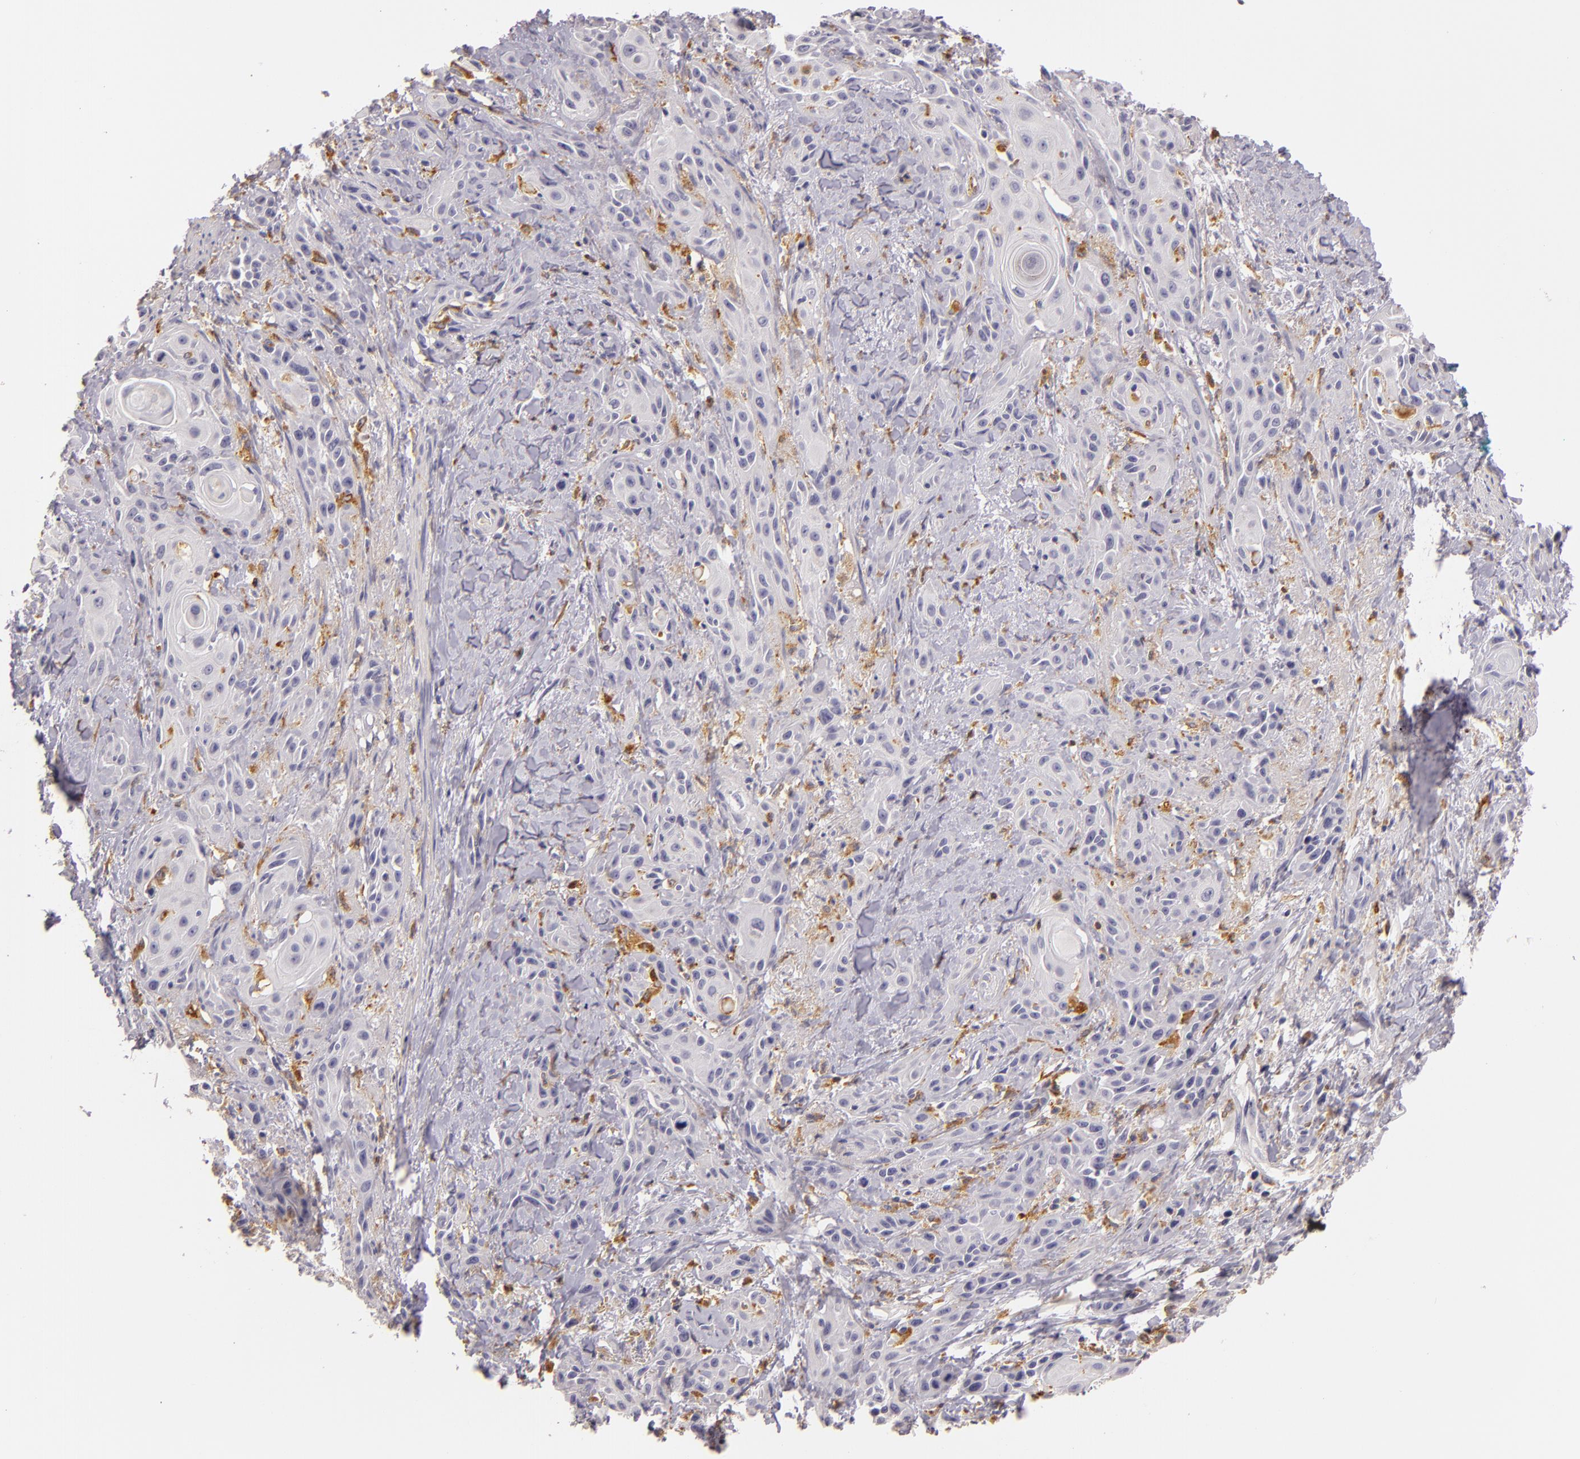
{"staining": {"intensity": "negative", "quantity": "none", "location": "none"}, "tissue": "skin cancer", "cell_type": "Tumor cells", "image_type": "cancer", "snomed": [{"axis": "morphology", "description": "Squamous cell carcinoma, NOS"}, {"axis": "topography", "description": "Skin"}, {"axis": "topography", "description": "Anal"}], "caption": "The histopathology image exhibits no staining of tumor cells in skin cancer (squamous cell carcinoma).", "gene": "TLR8", "patient": {"sex": "male", "age": 64}}